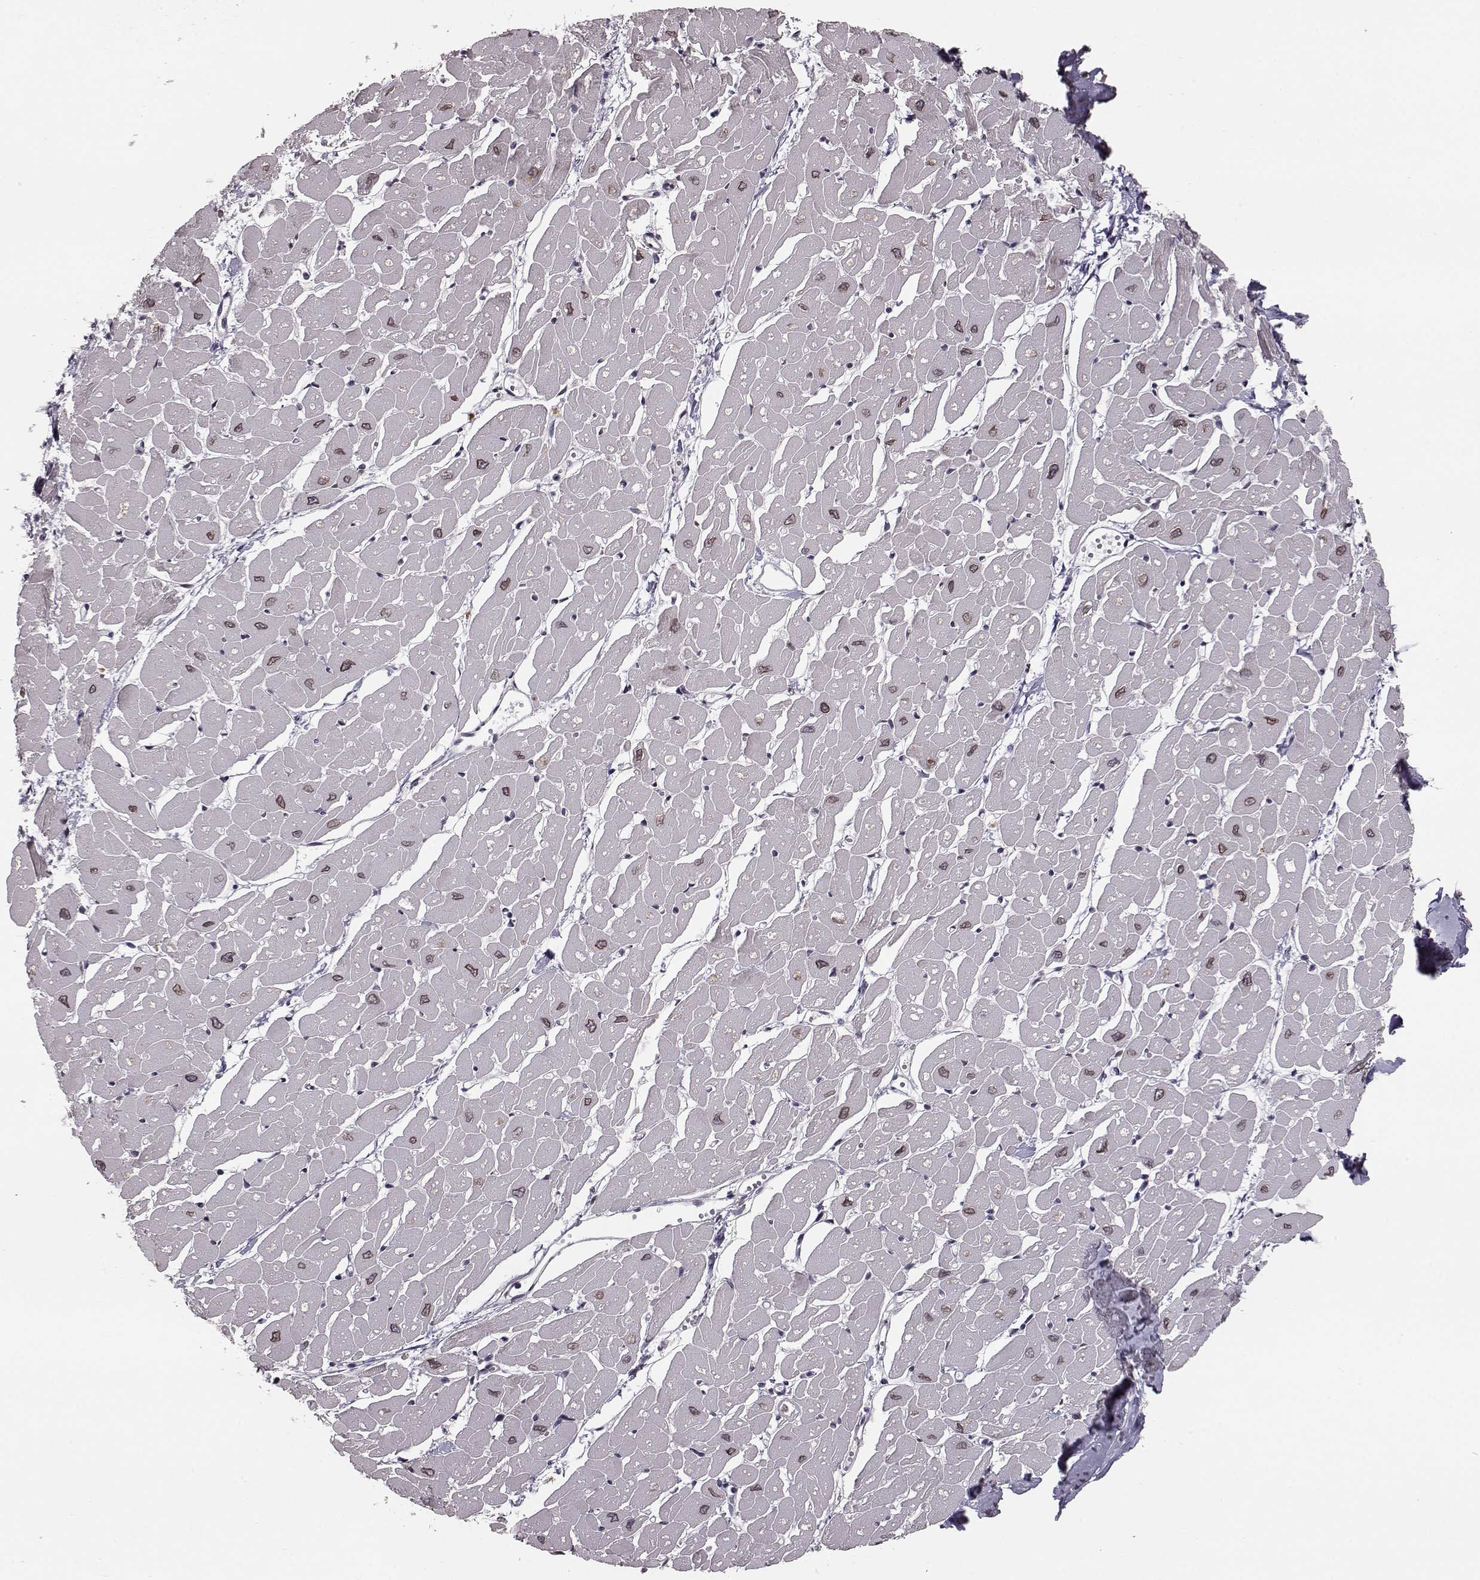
{"staining": {"intensity": "weak", "quantity": ">75%", "location": "cytoplasmic/membranous,nuclear"}, "tissue": "heart muscle", "cell_type": "Cardiomyocytes", "image_type": "normal", "snomed": [{"axis": "morphology", "description": "Normal tissue, NOS"}, {"axis": "topography", "description": "Heart"}], "caption": "Immunohistochemistry histopathology image of normal heart muscle: human heart muscle stained using immunohistochemistry (IHC) demonstrates low levels of weak protein expression localized specifically in the cytoplasmic/membranous,nuclear of cardiomyocytes, appearing as a cytoplasmic/membranous,nuclear brown color.", "gene": "NUP37", "patient": {"sex": "male", "age": 57}}